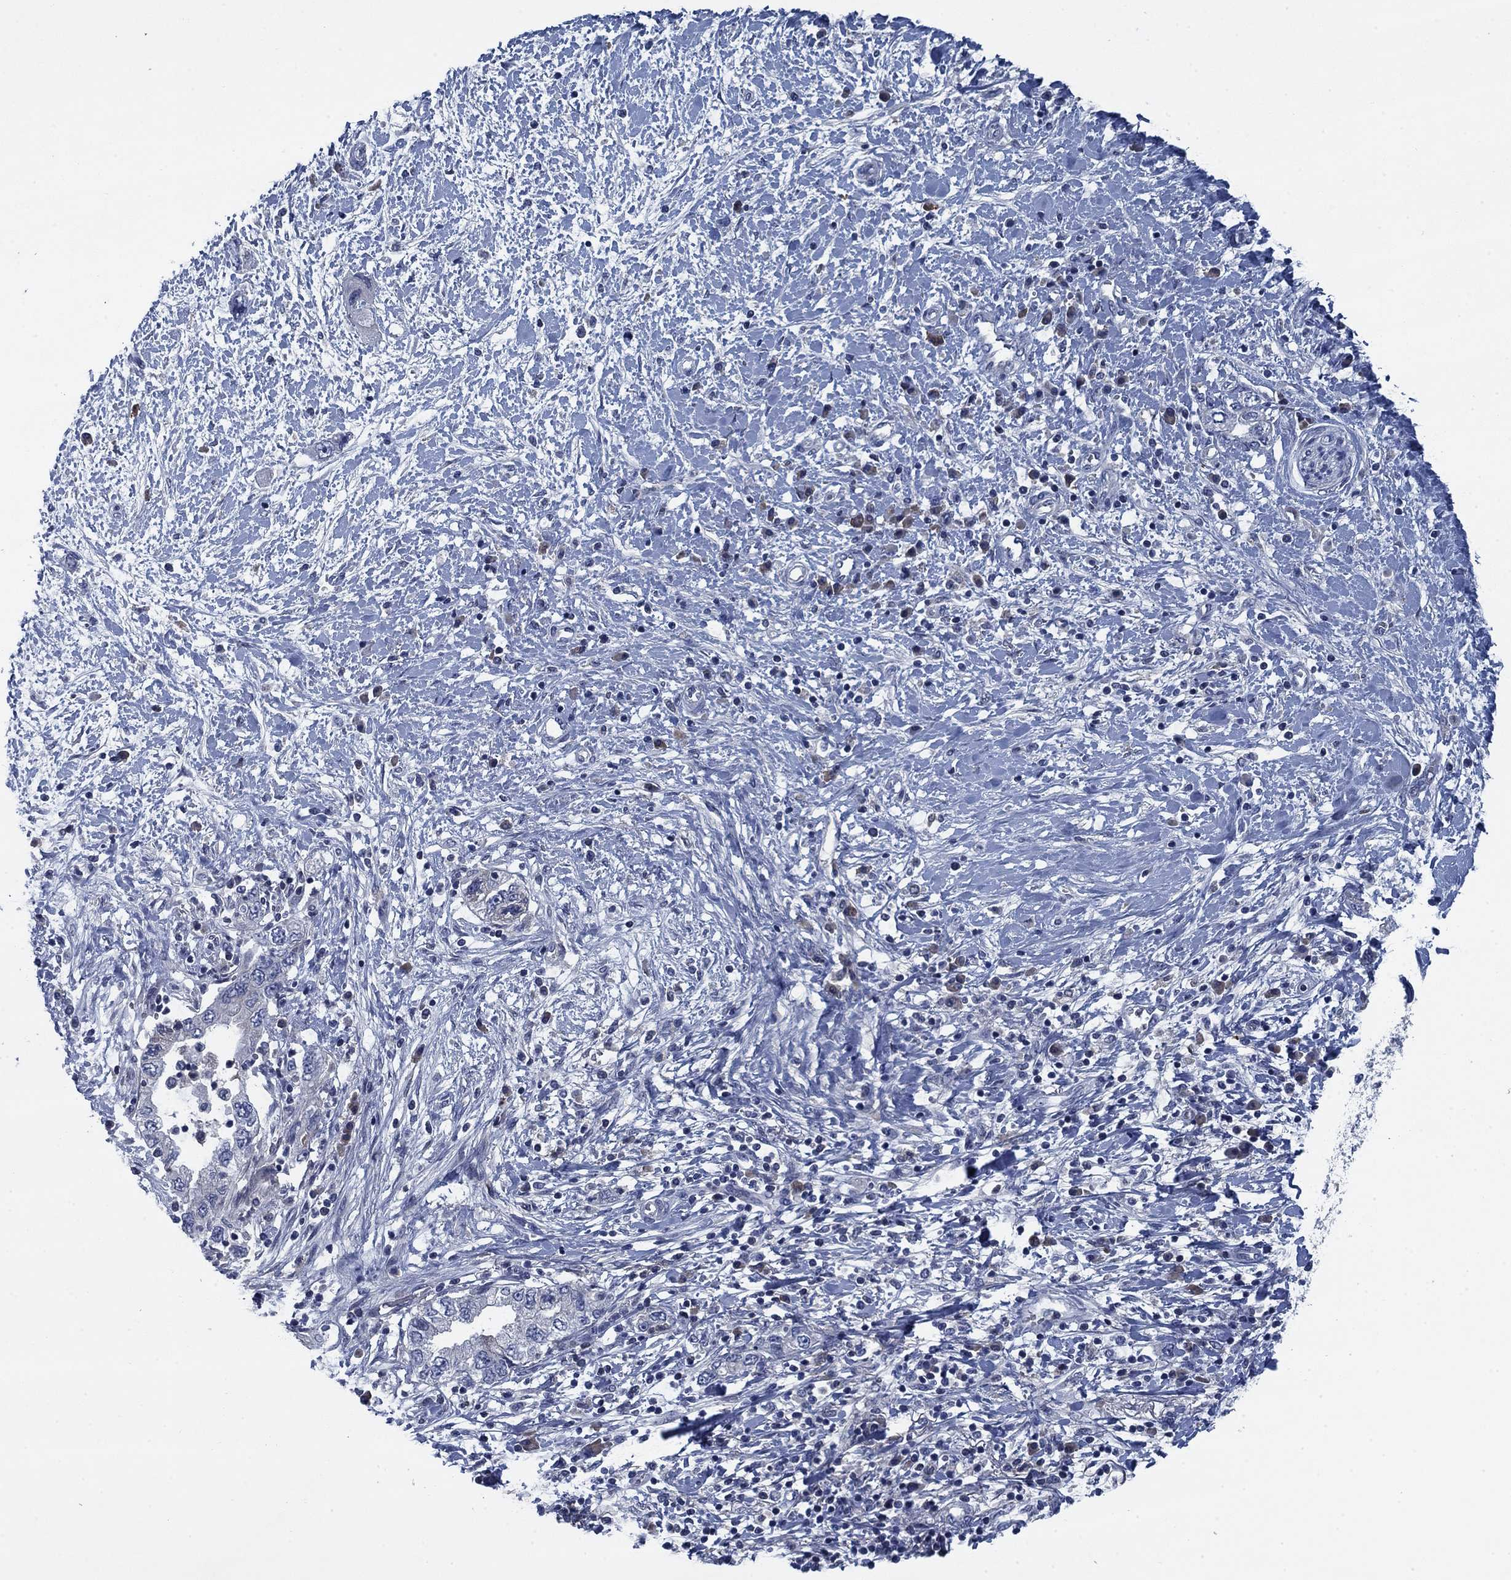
{"staining": {"intensity": "negative", "quantity": "none", "location": "none"}, "tissue": "pancreatic cancer", "cell_type": "Tumor cells", "image_type": "cancer", "snomed": [{"axis": "morphology", "description": "Adenocarcinoma, NOS"}, {"axis": "topography", "description": "Pancreas"}], "caption": "Immunohistochemistry (IHC) image of neoplastic tissue: human pancreatic cancer stained with DAB exhibits no significant protein staining in tumor cells.", "gene": "PNMA8A", "patient": {"sex": "female", "age": 73}}